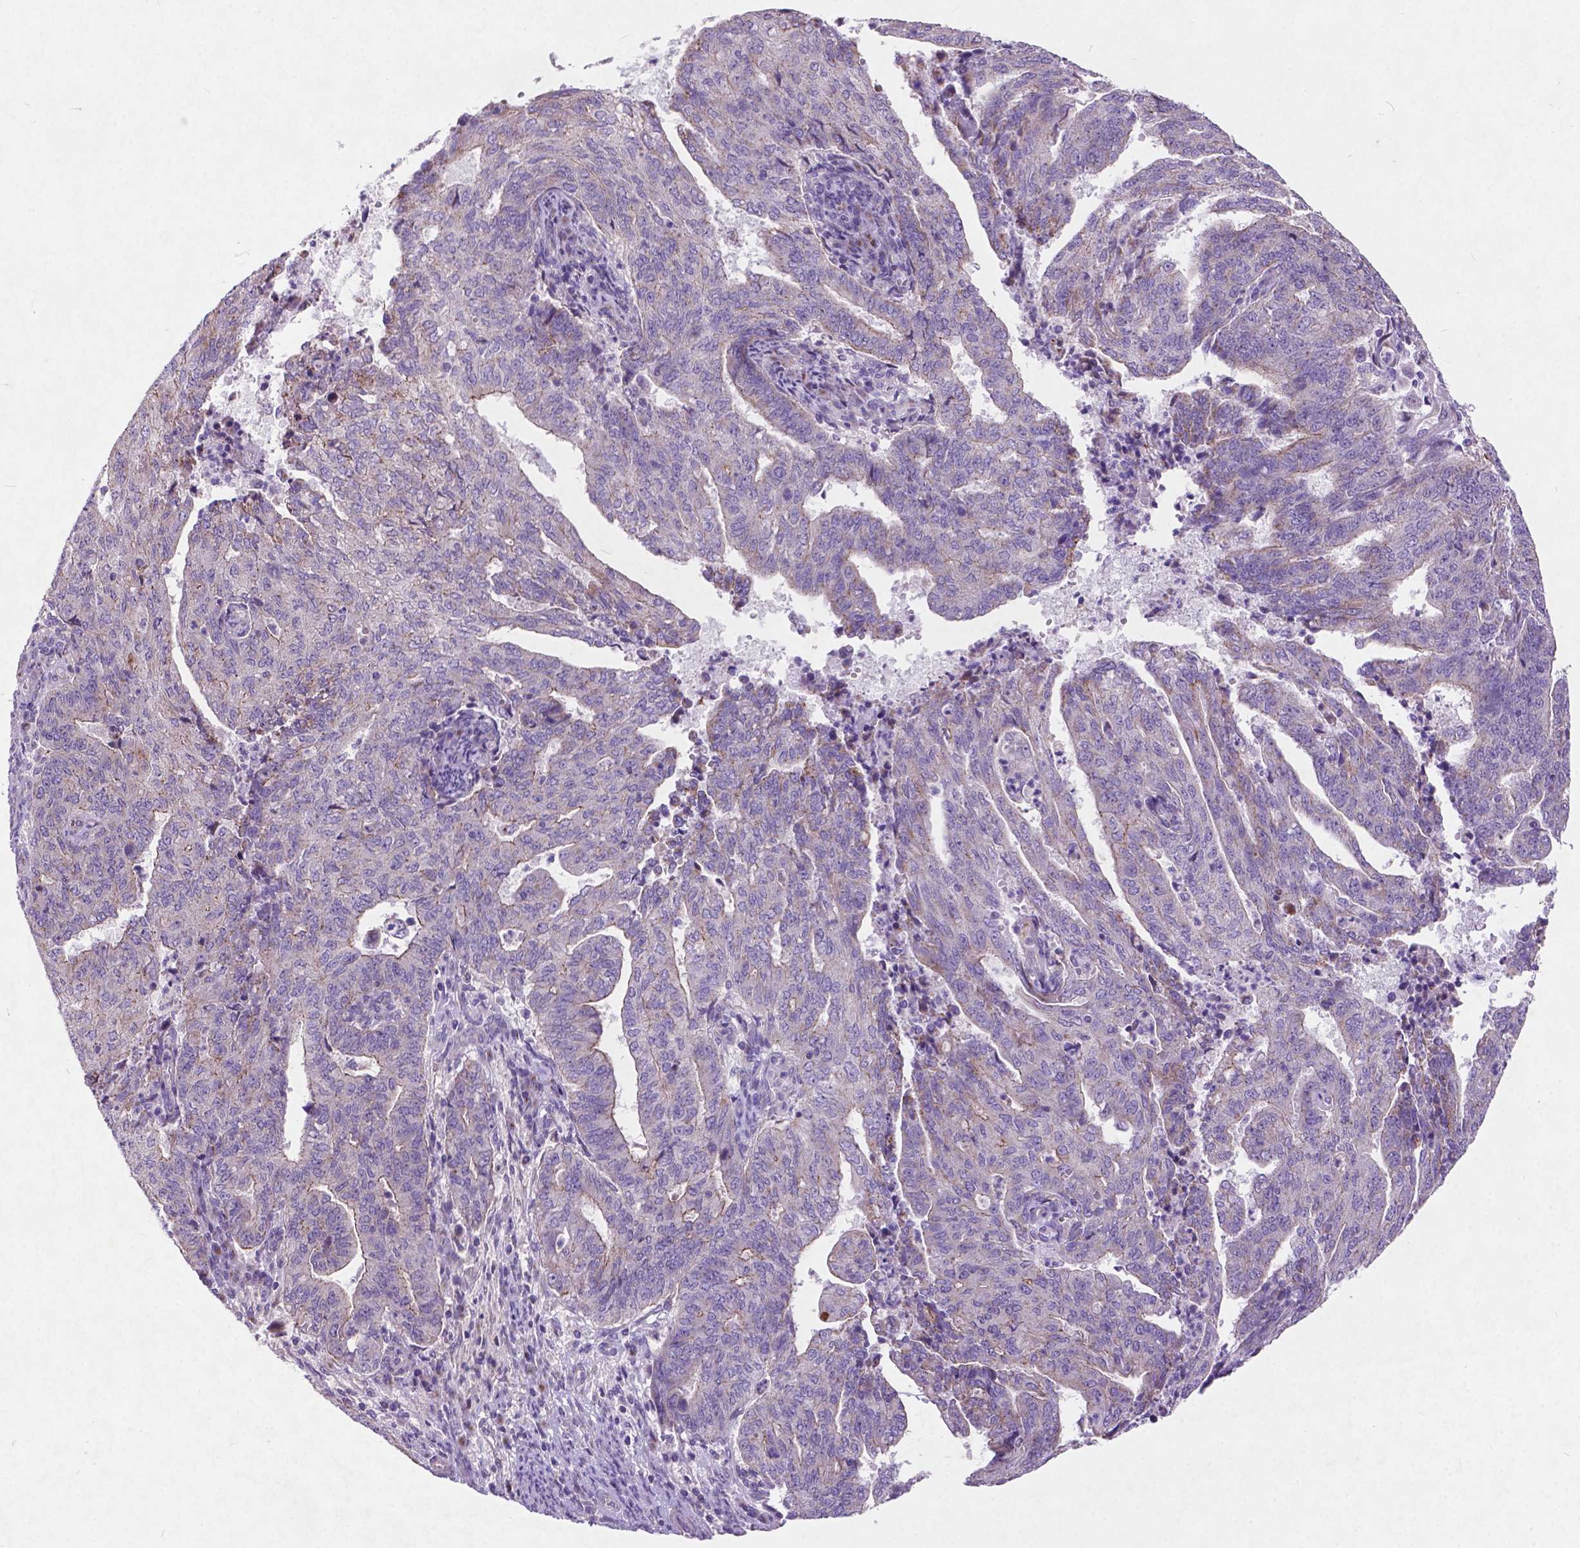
{"staining": {"intensity": "negative", "quantity": "none", "location": "none"}, "tissue": "endometrial cancer", "cell_type": "Tumor cells", "image_type": "cancer", "snomed": [{"axis": "morphology", "description": "Adenocarcinoma, NOS"}, {"axis": "topography", "description": "Endometrium"}], "caption": "An image of human adenocarcinoma (endometrial) is negative for staining in tumor cells.", "gene": "ATG4D", "patient": {"sex": "female", "age": 82}}